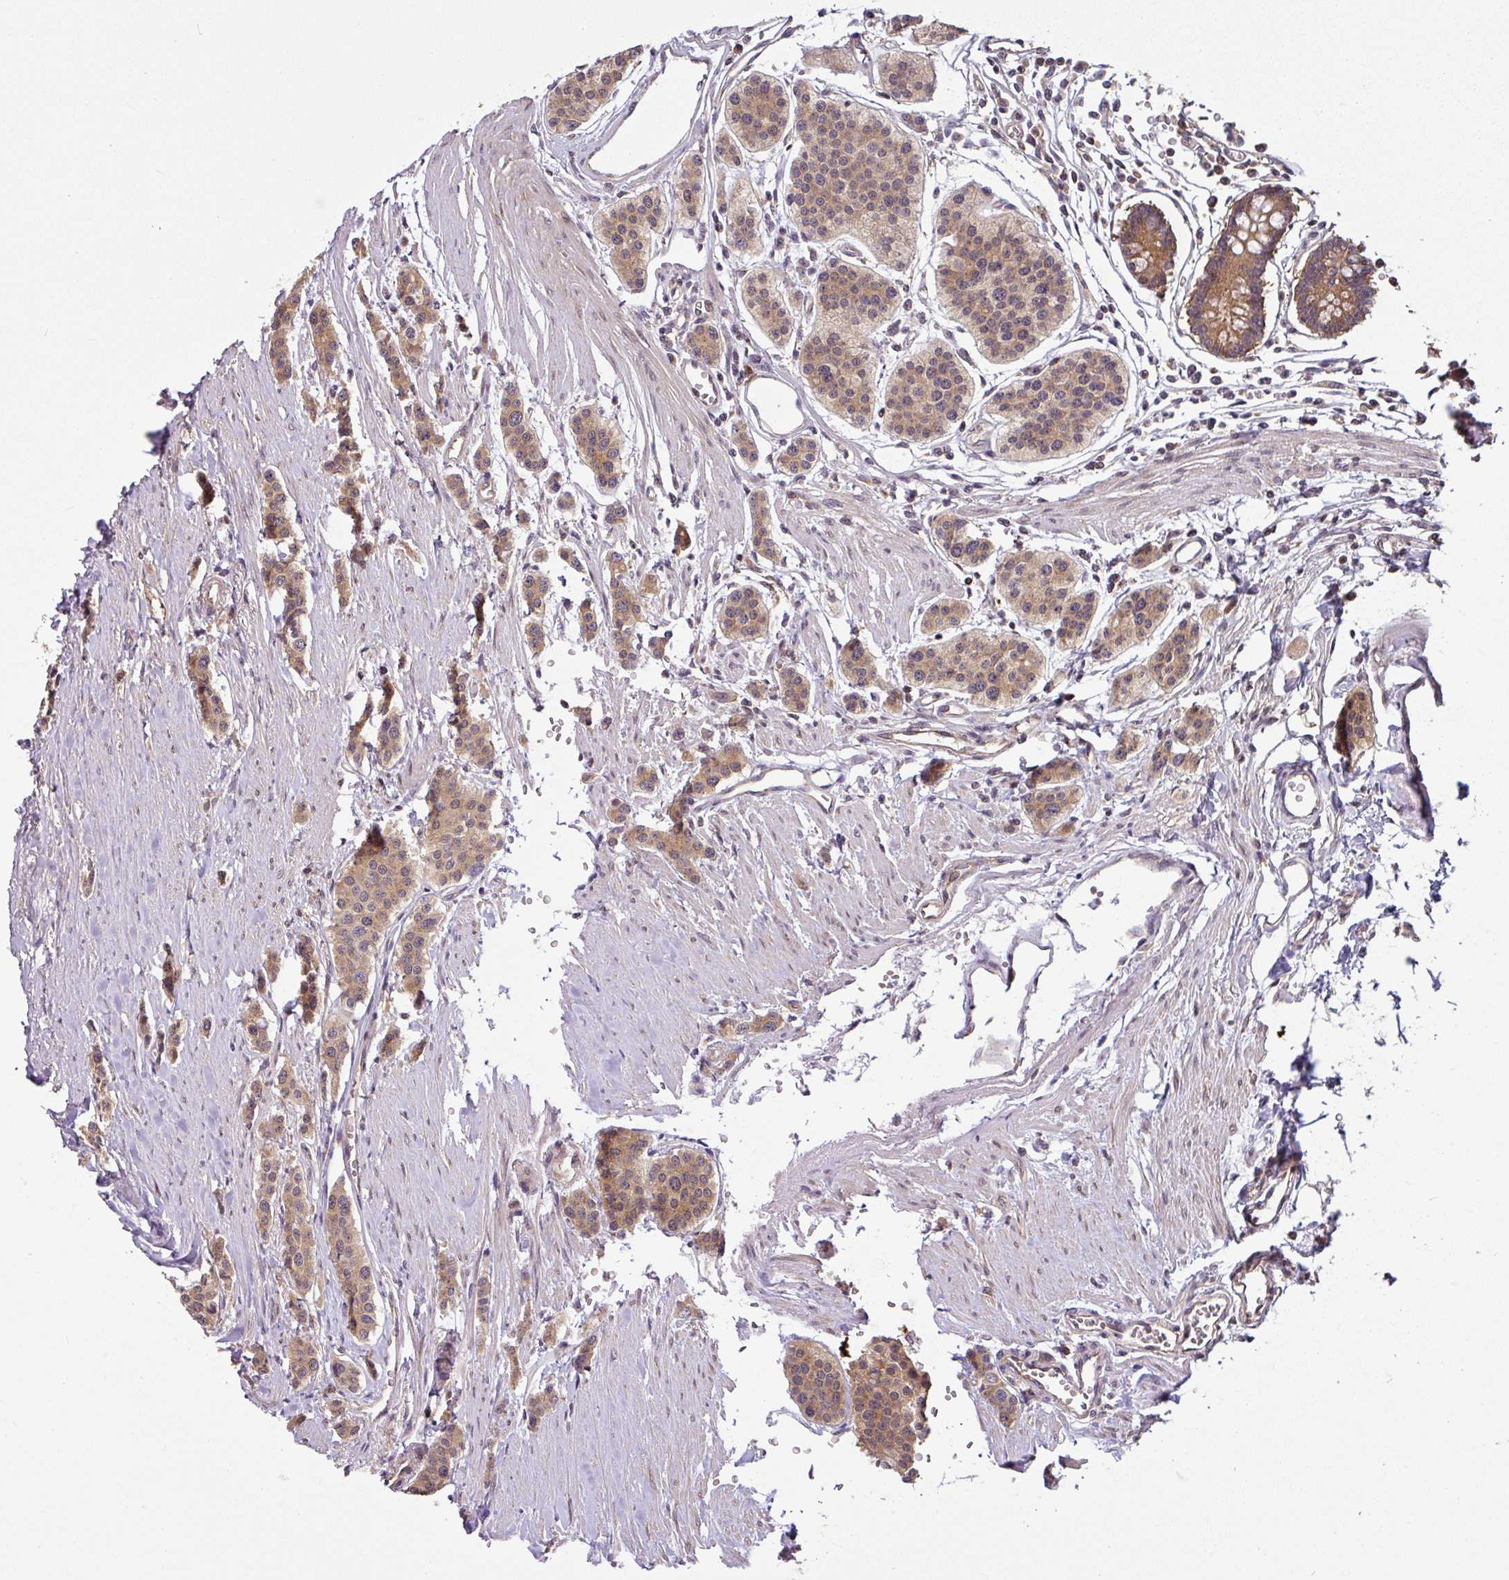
{"staining": {"intensity": "moderate", "quantity": ">75%", "location": "cytoplasmic/membranous"}, "tissue": "carcinoid", "cell_type": "Tumor cells", "image_type": "cancer", "snomed": [{"axis": "morphology", "description": "Carcinoid, malignant, NOS"}, {"axis": "topography", "description": "Small intestine"}], "caption": "Moderate cytoplasmic/membranous expression is appreciated in about >75% of tumor cells in carcinoid.", "gene": "SHB", "patient": {"sex": "male", "age": 60}}